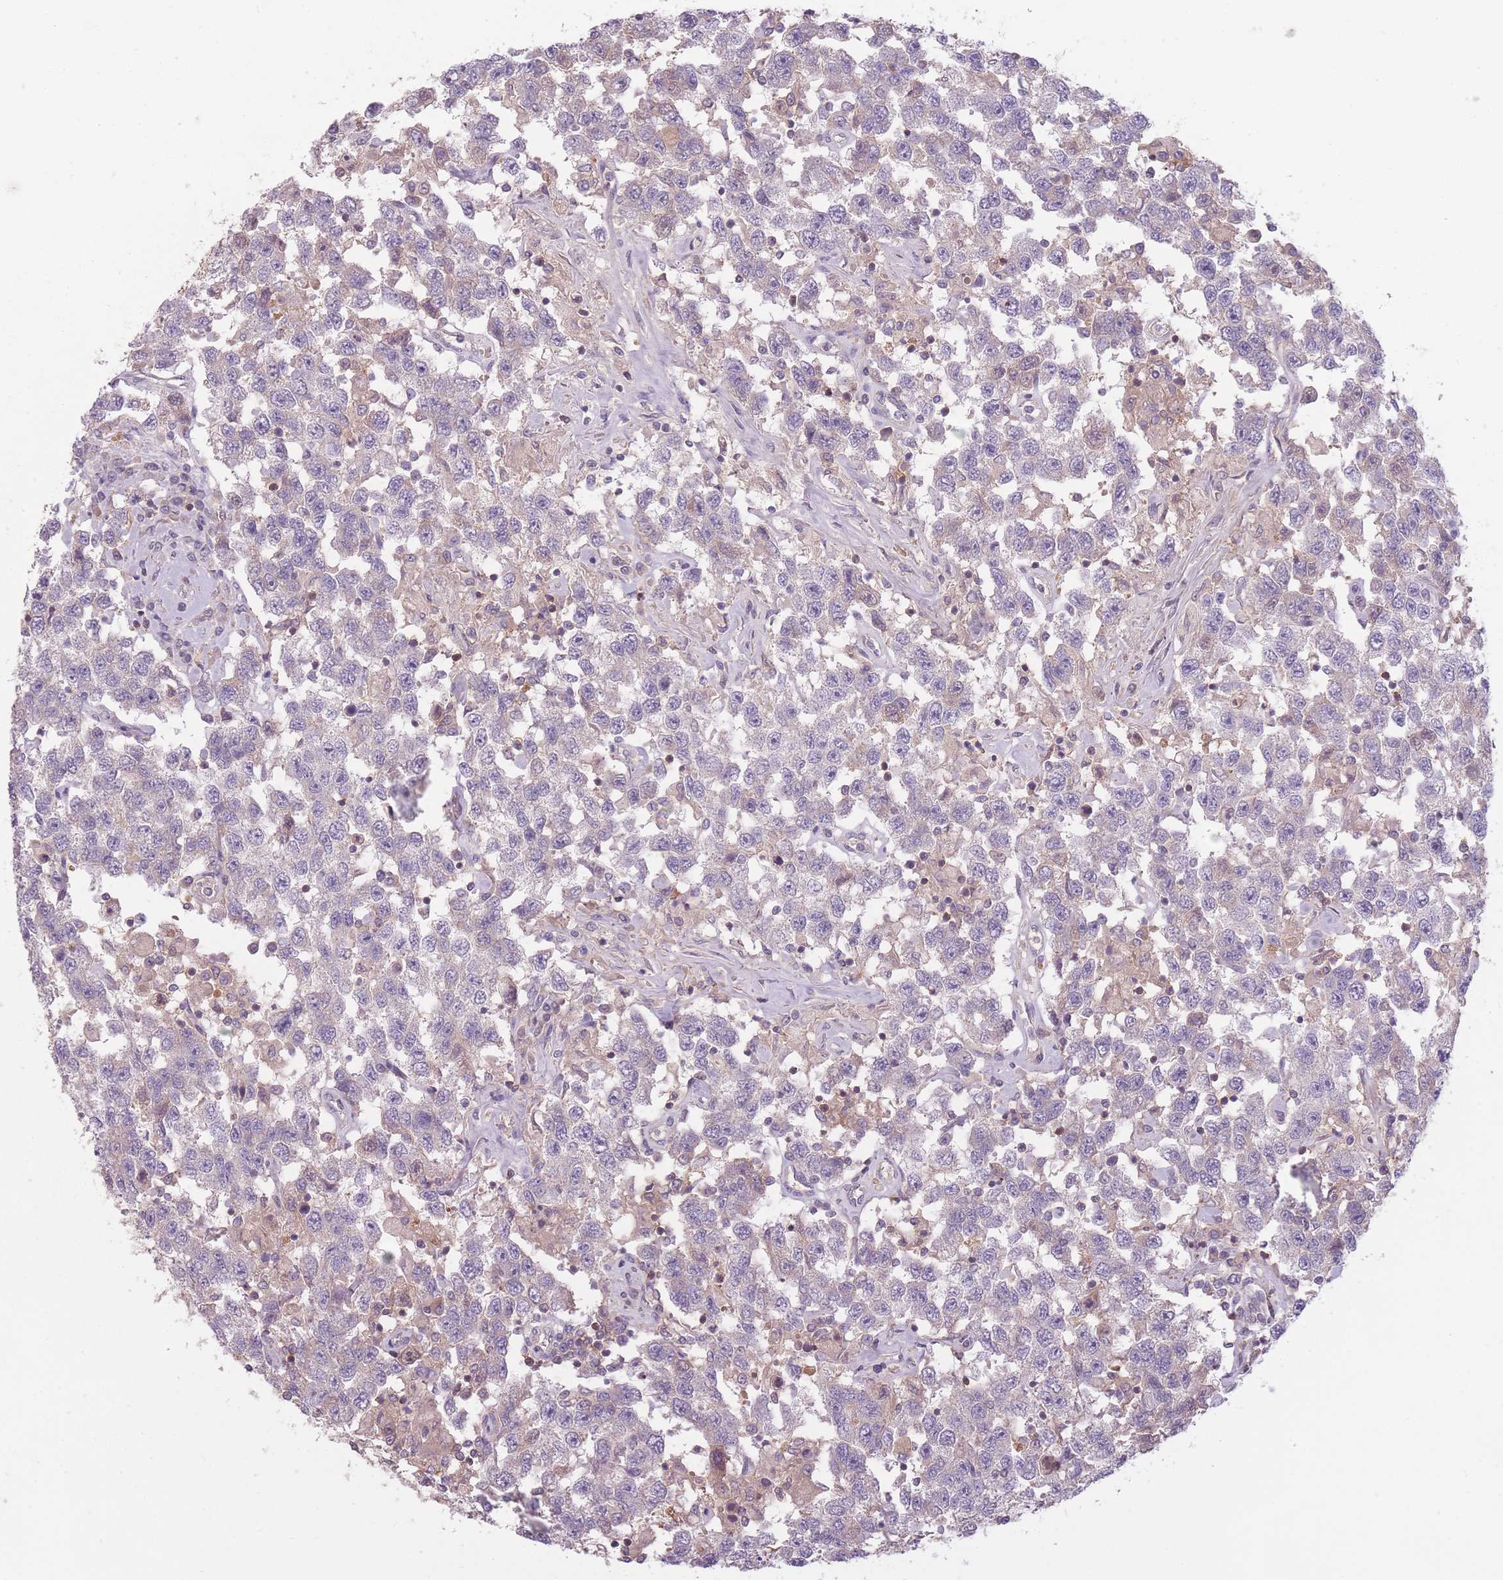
{"staining": {"intensity": "negative", "quantity": "none", "location": "none"}, "tissue": "testis cancer", "cell_type": "Tumor cells", "image_type": "cancer", "snomed": [{"axis": "morphology", "description": "Seminoma, NOS"}, {"axis": "topography", "description": "Testis"}], "caption": "IHC histopathology image of neoplastic tissue: human testis seminoma stained with DAB (3,3'-diaminobenzidine) shows no significant protein staining in tumor cells.", "gene": "NT5DC2", "patient": {"sex": "male", "age": 41}}